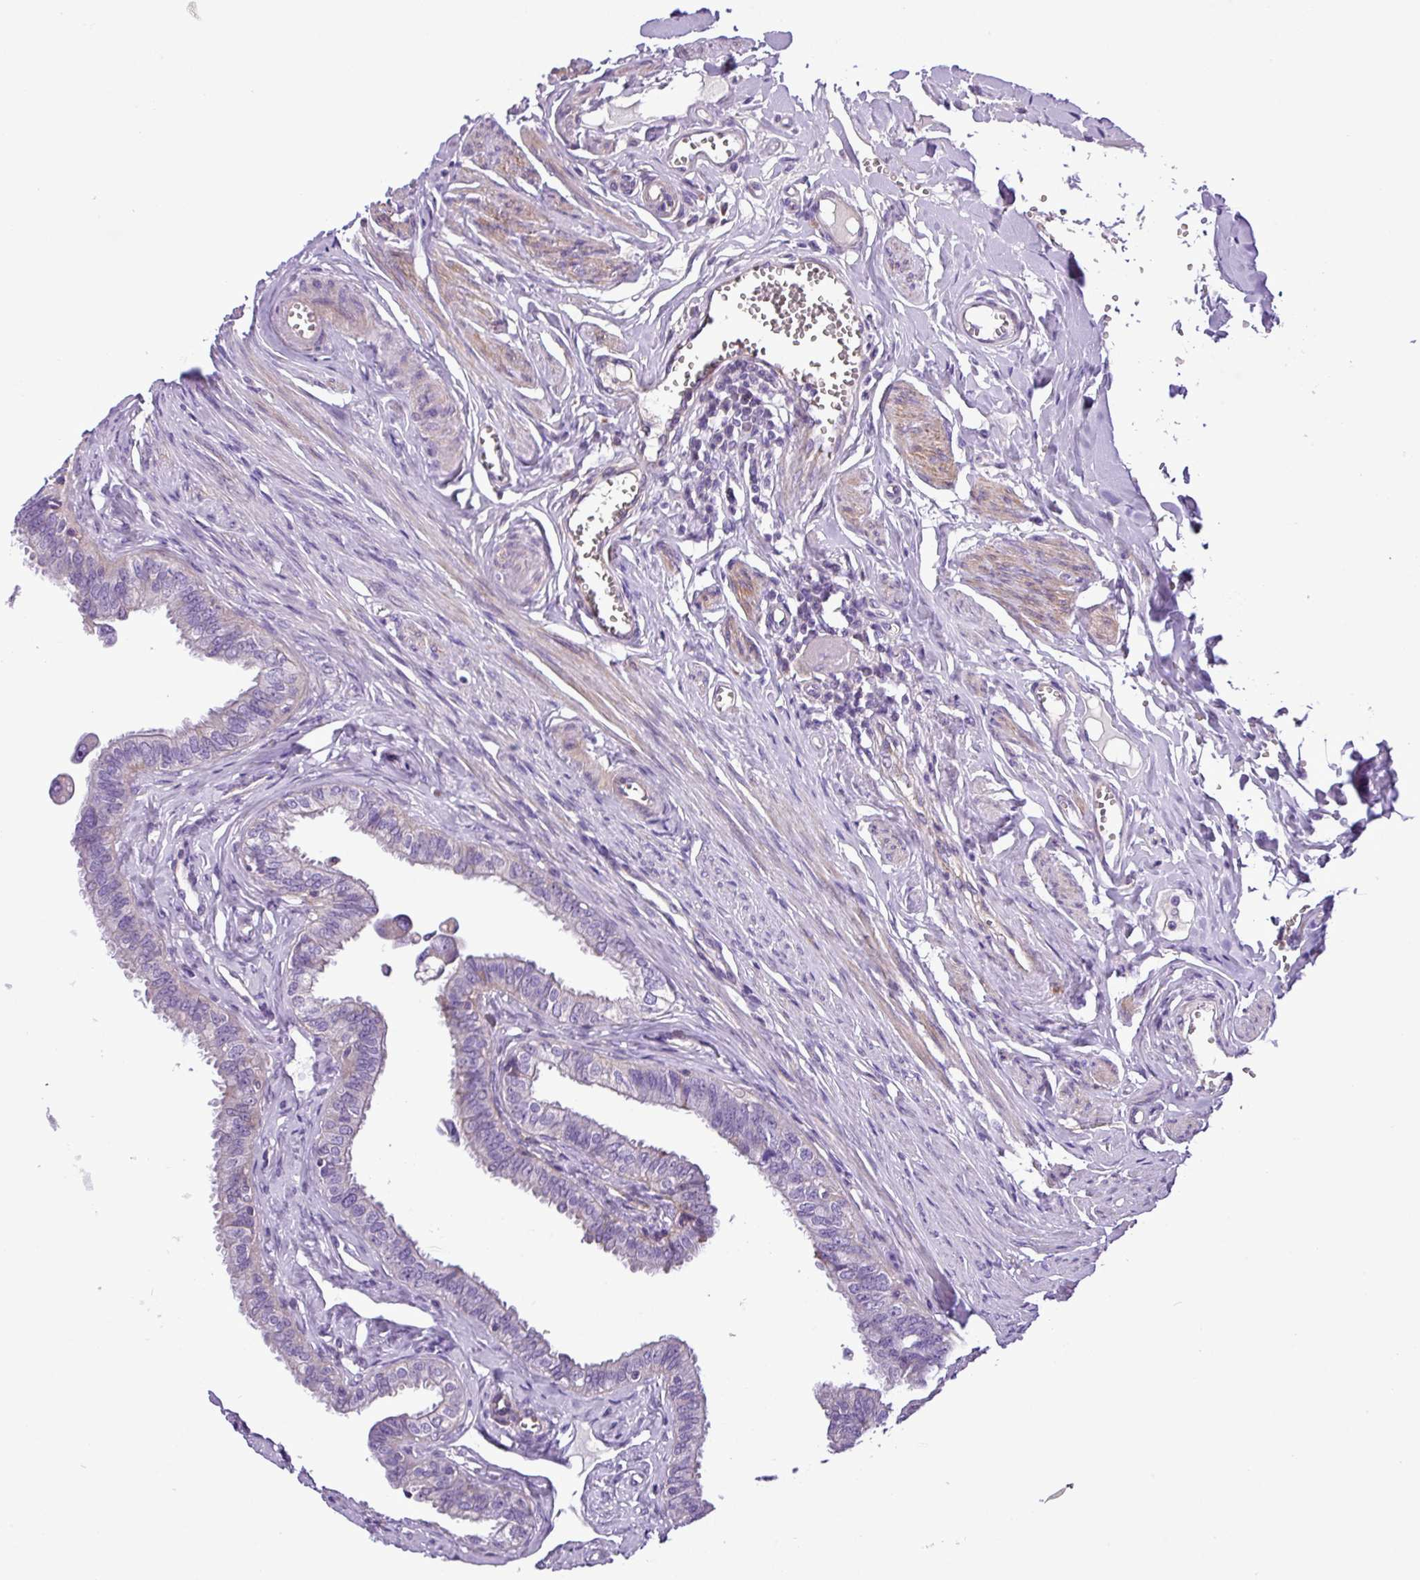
{"staining": {"intensity": "negative", "quantity": "none", "location": "none"}, "tissue": "fallopian tube", "cell_type": "Glandular cells", "image_type": "normal", "snomed": [{"axis": "morphology", "description": "Normal tissue, NOS"}, {"axis": "morphology", "description": "Carcinoma, NOS"}, {"axis": "topography", "description": "Fallopian tube"}, {"axis": "topography", "description": "Ovary"}], "caption": "An IHC image of benign fallopian tube is shown. There is no staining in glandular cells of fallopian tube.", "gene": "C11orf91", "patient": {"sex": "female", "age": 59}}